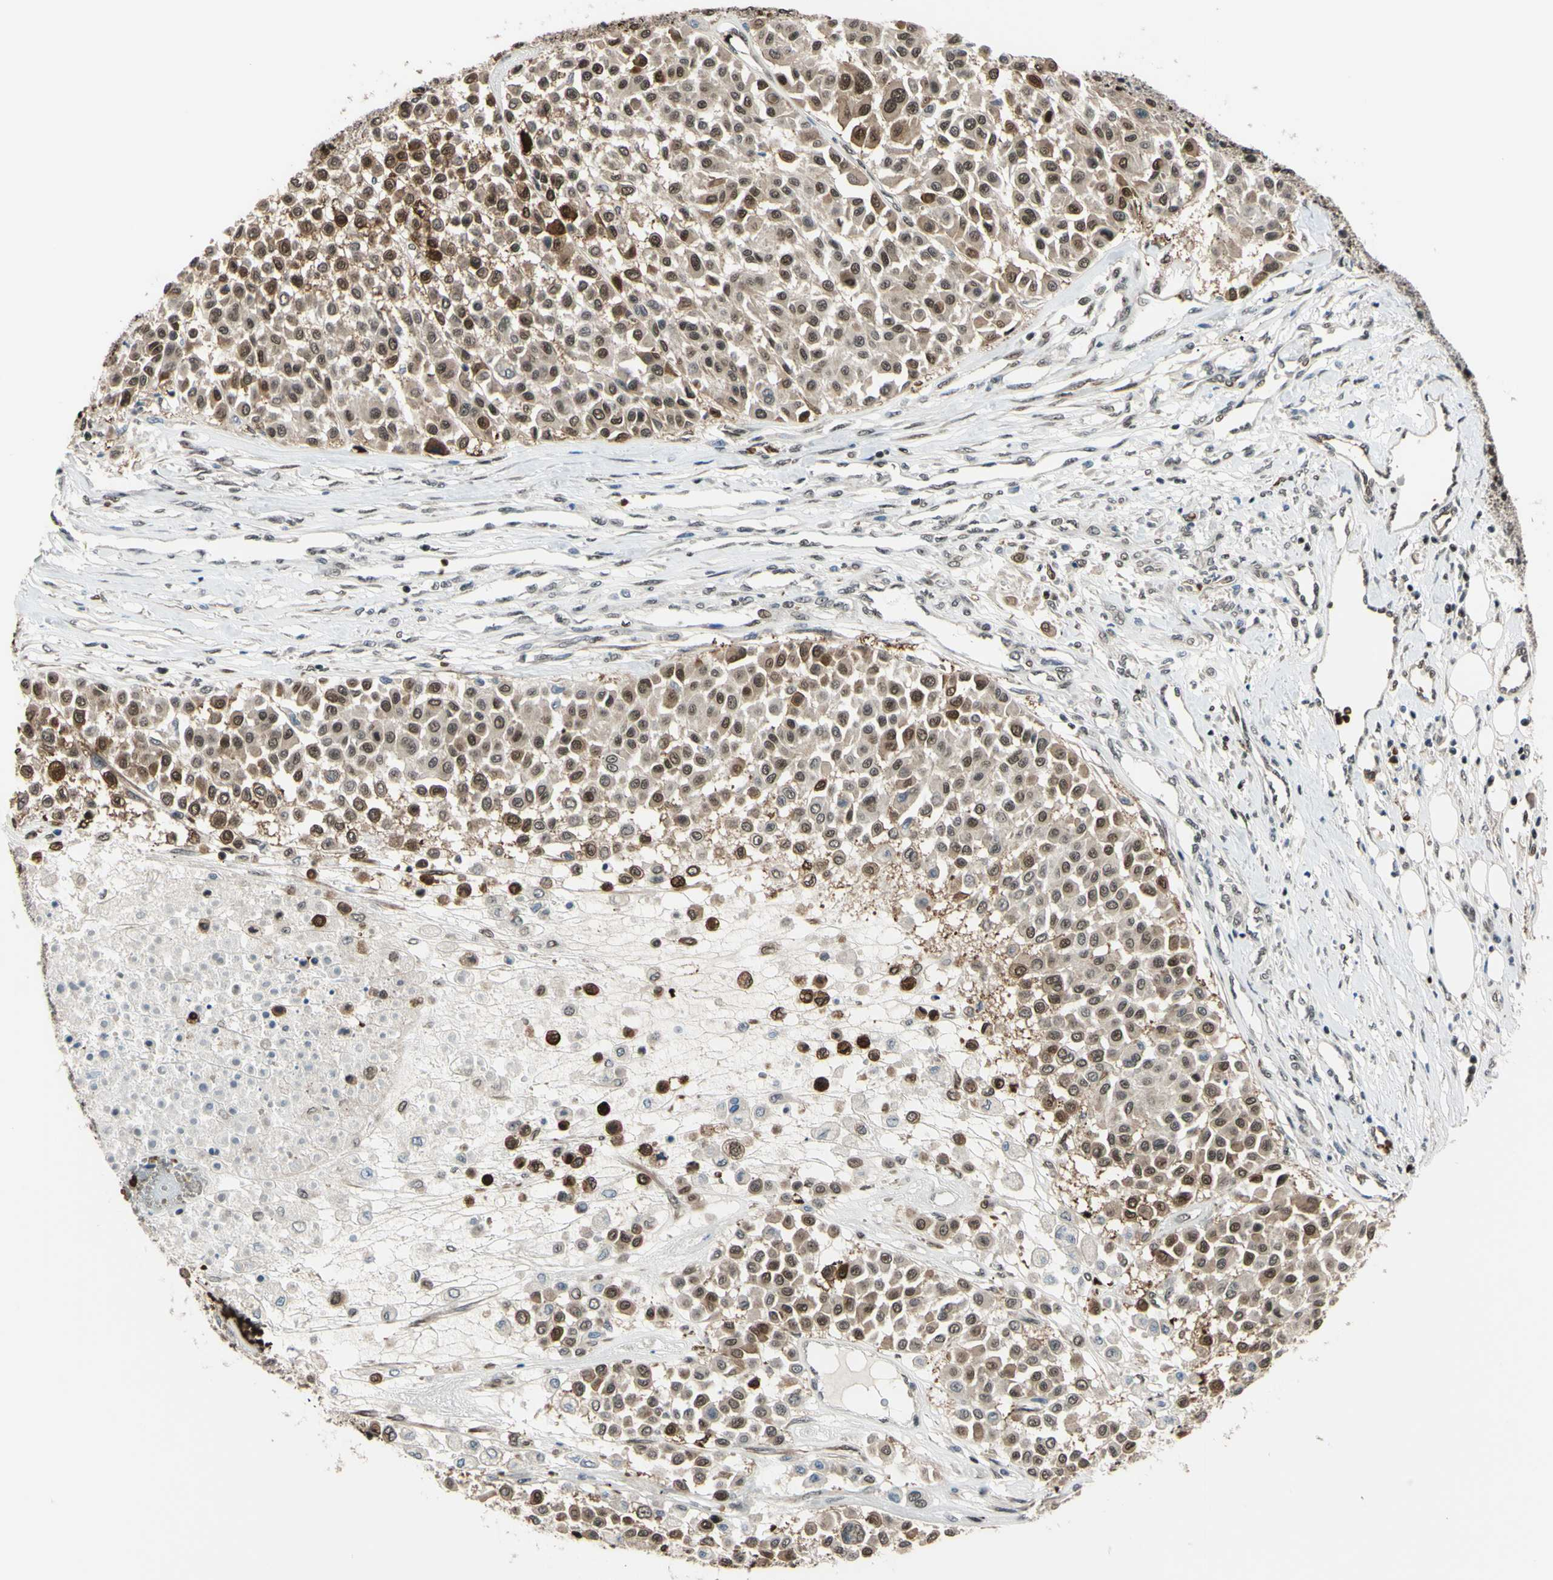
{"staining": {"intensity": "strong", "quantity": "25%-75%", "location": "cytoplasmic/membranous,nuclear"}, "tissue": "melanoma", "cell_type": "Tumor cells", "image_type": "cancer", "snomed": [{"axis": "morphology", "description": "Malignant melanoma, Metastatic site"}, {"axis": "topography", "description": "Soft tissue"}], "caption": "A high-resolution image shows immunohistochemistry staining of malignant melanoma (metastatic site), which displays strong cytoplasmic/membranous and nuclear positivity in approximately 25%-75% of tumor cells.", "gene": "THAP12", "patient": {"sex": "male", "age": 41}}